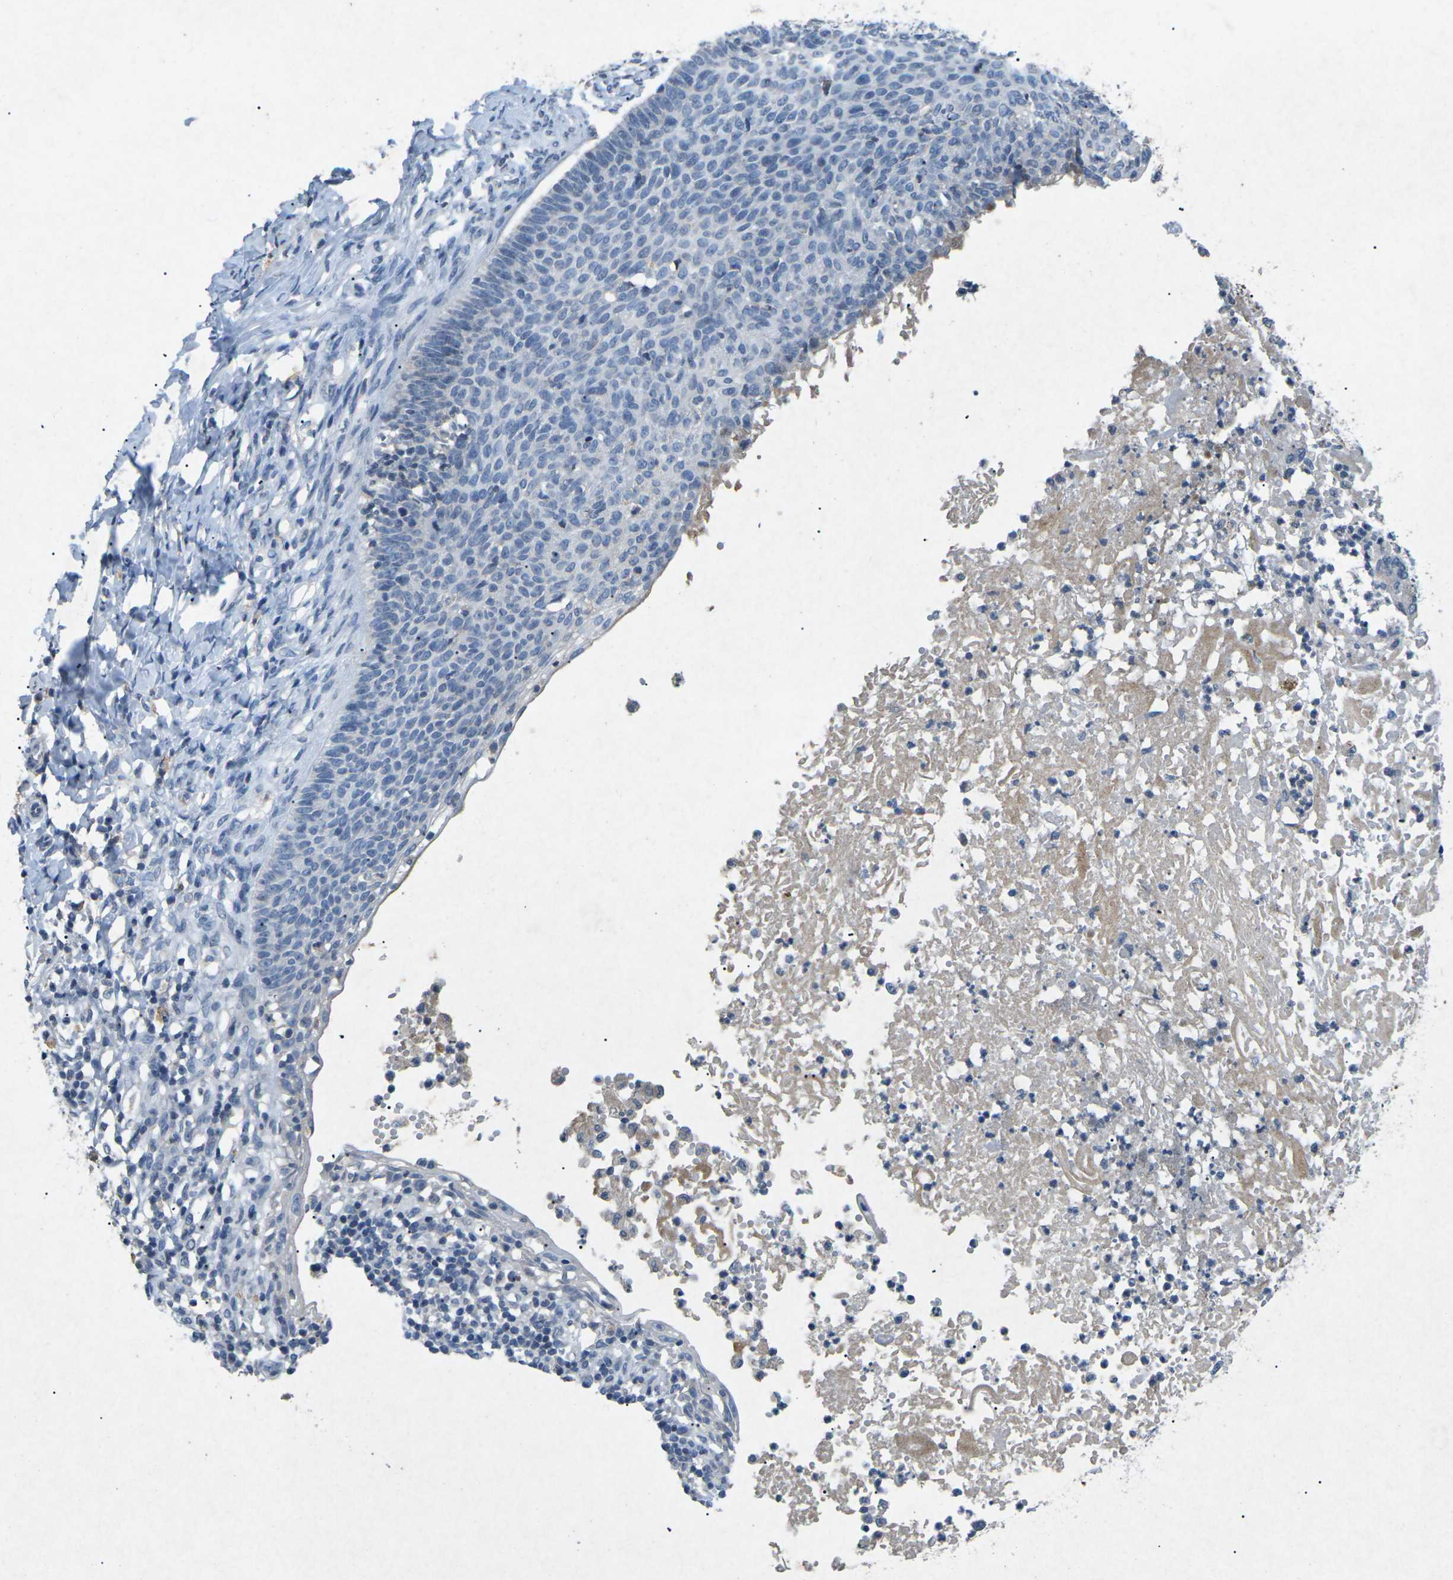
{"staining": {"intensity": "negative", "quantity": "none", "location": "none"}, "tissue": "skin cancer", "cell_type": "Tumor cells", "image_type": "cancer", "snomed": [{"axis": "morphology", "description": "Normal tissue, NOS"}, {"axis": "morphology", "description": "Basal cell carcinoma"}, {"axis": "topography", "description": "Skin"}], "caption": "This is an IHC micrograph of skin basal cell carcinoma. There is no expression in tumor cells.", "gene": "A1BG", "patient": {"sex": "male", "age": 87}}